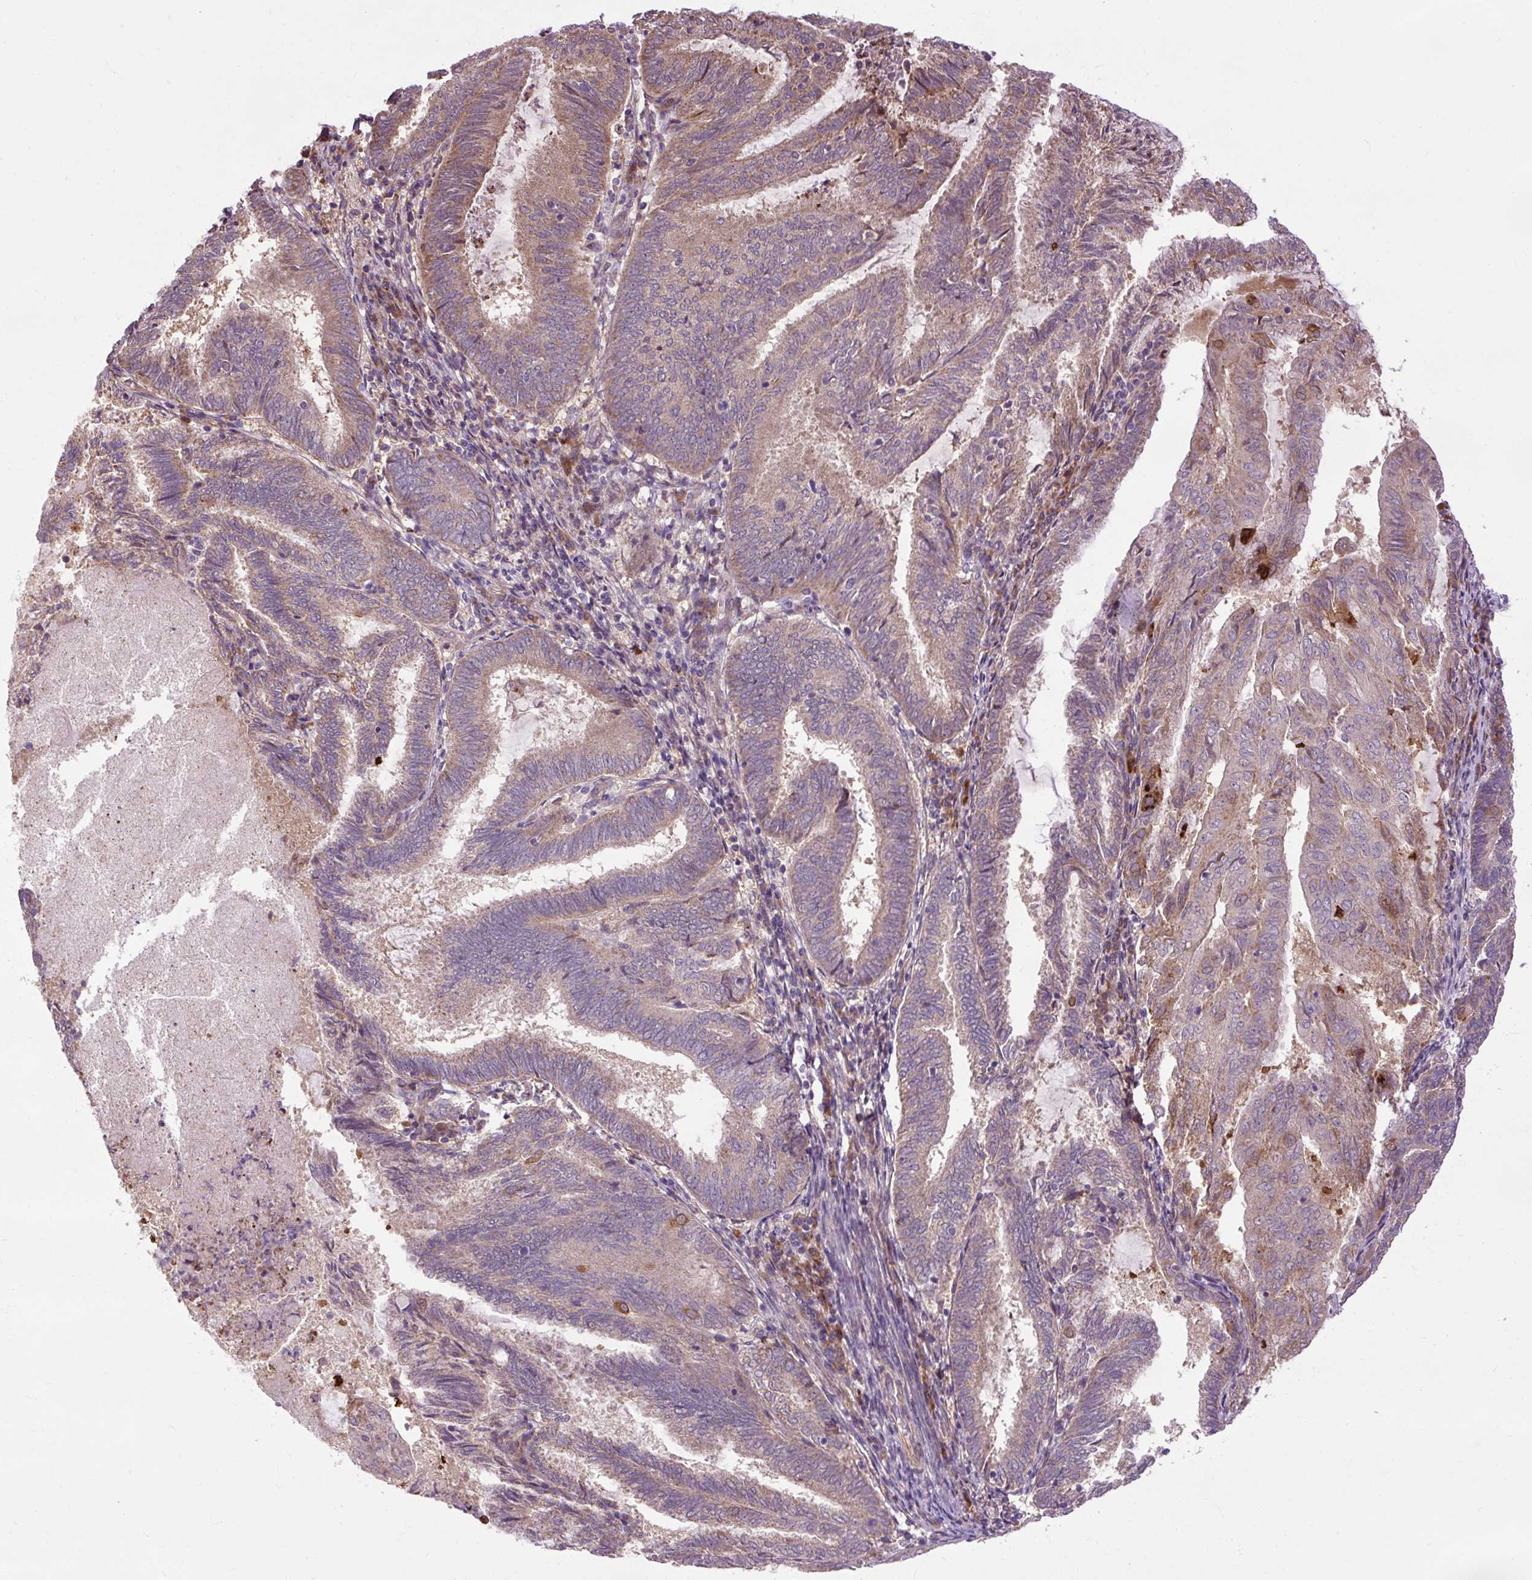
{"staining": {"intensity": "weak", "quantity": ">75%", "location": "cytoplasmic/membranous"}, "tissue": "endometrial cancer", "cell_type": "Tumor cells", "image_type": "cancer", "snomed": [{"axis": "morphology", "description": "Adenocarcinoma, NOS"}, {"axis": "topography", "description": "Endometrium"}], "caption": "Human endometrial cancer stained for a protein (brown) demonstrates weak cytoplasmic/membranous positive staining in about >75% of tumor cells.", "gene": "FLRT1", "patient": {"sex": "female", "age": 80}}